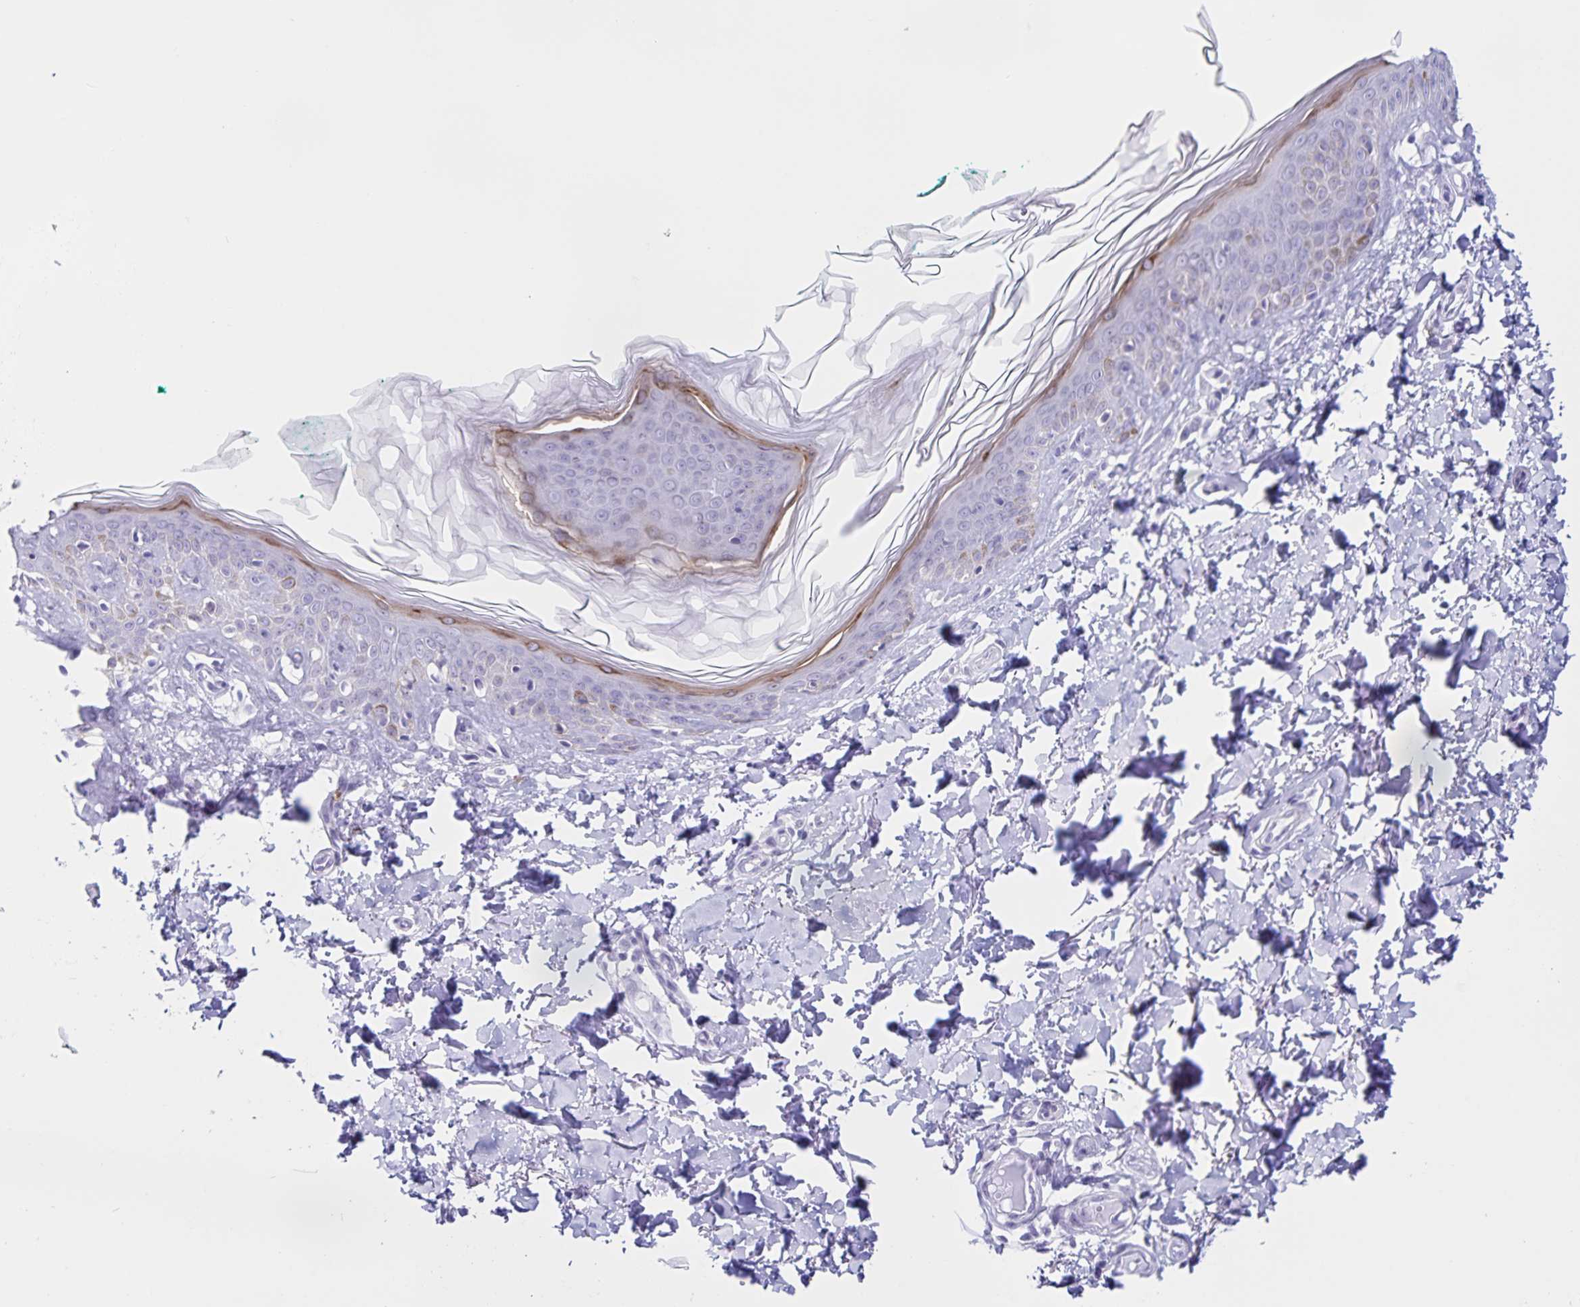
{"staining": {"intensity": "negative", "quantity": "none", "location": "none"}, "tissue": "skin", "cell_type": "Fibroblasts", "image_type": "normal", "snomed": [{"axis": "morphology", "description": "Normal tissue, NOS"}, {"axis": "topography", "description": "Skin"}, {"axis": "topography", "description": "Peripheral nerve tissue"}], "caption": "The photomicrograph demonstrates no significant positivity in fibroblasts of skin. Brightfield microscopy of IHC stained with DAB (3,3'-diaminobenzidine) (brown) and hematoxylin (blue), captured at high magnification.", "gene": "FAM170A", "patient": {"sex": "female", "age": 45}}